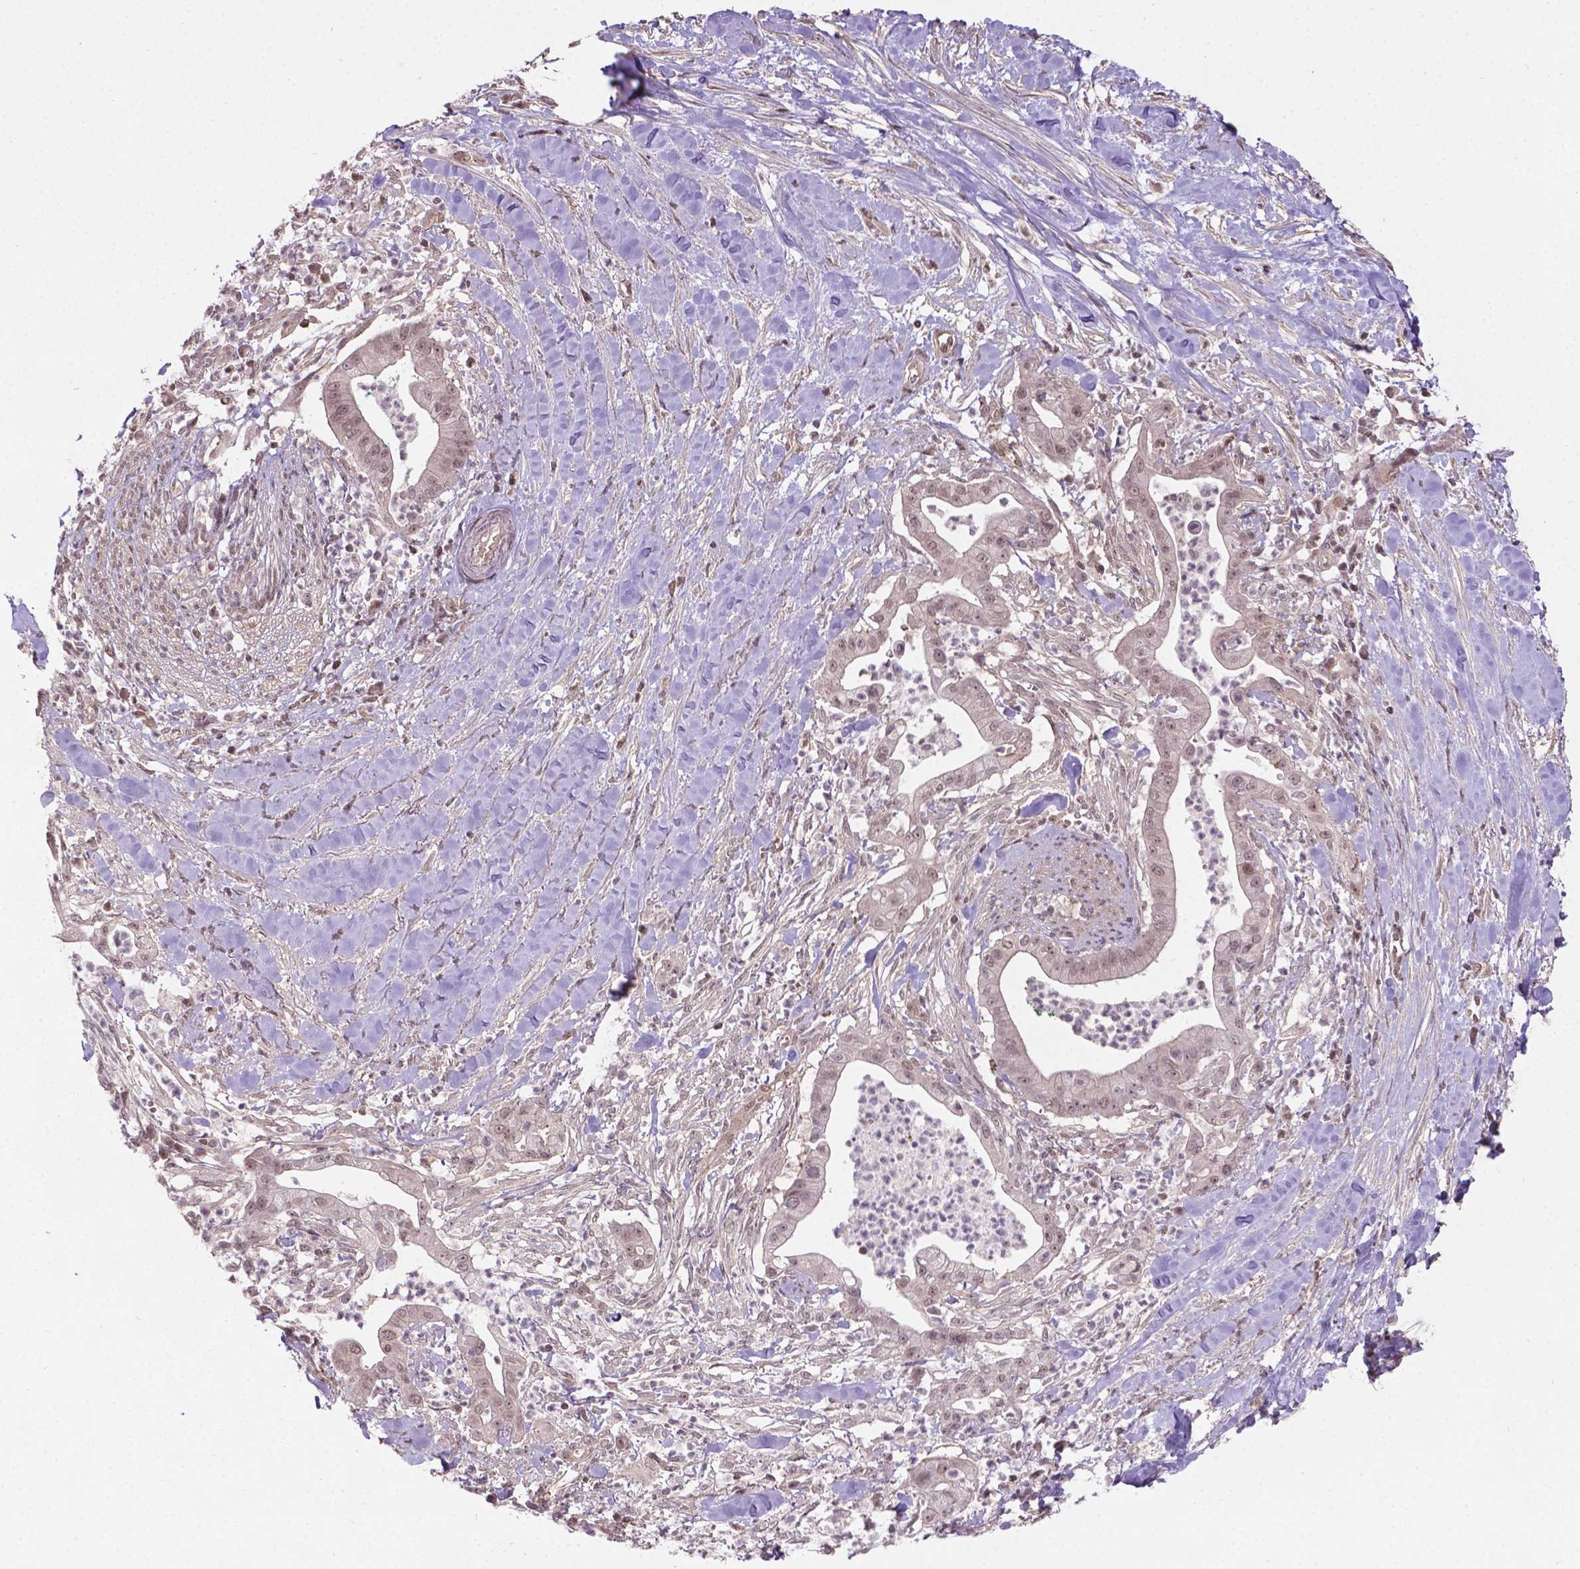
{"staining": {"intensity": "weak", "quantity": ">75%", "location": "nuclear"}, "tissue": "pancreatic cancer", "cell_type": "Tumor cells", "image_type": "cancer", "snomed": [{"axis": "morphology", "description": "Normal tissue, NOS"}, {"axis": "morphology", "description": "Adenocarcinoma, NOS"}, {"axis": "topography", "description": "Lymph node"}, {"axis": "topography", "description": "Pancreas"}], "caption": "This micrograph reveals immunohistochemistry staining of human pancreatic cancer, with low weak nuclear expression in approximately >75% of tumor cells.", "gene": "ANKRD54", "patient": {"sex": "female", "age": 58}}